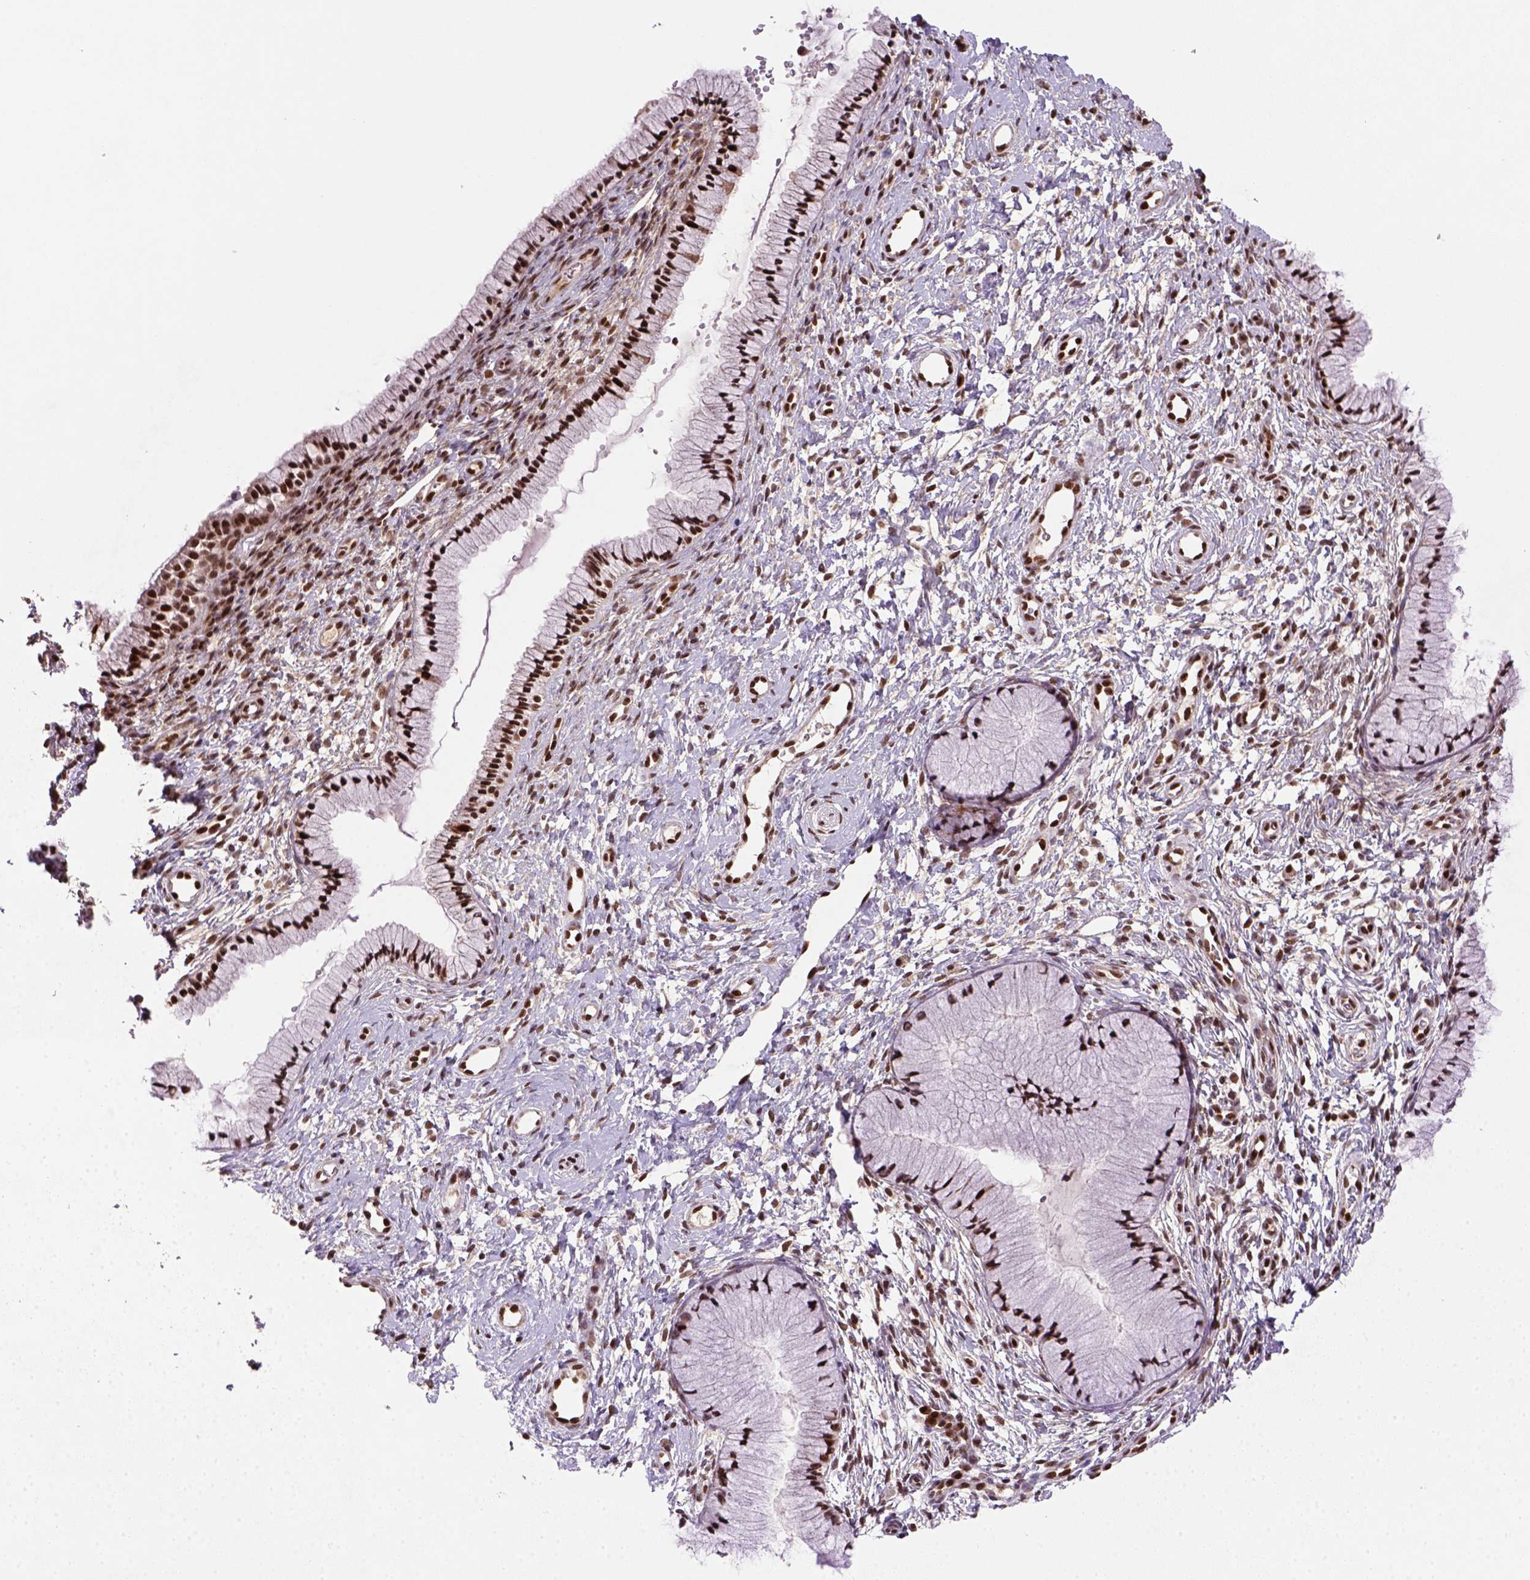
{"staining": {"intensity": "strong", "quantity": ">75%", "location": "nuclear"}, "tissue": "cervix", "cell_type": "Glandular cells", "image_type": "normal", "snomed": [{"axis": "morphology", "description": "Normal tissue, NOS"}, {"axis": "topography", "description": "Cervix"}], "caption": "Protein expression analysis of unremarkable cervix demonstrates strong nuclear positivity in about >75% of glandular cells.", "gene": "MGMT", "patient": {"sex": "female", "age": 36}}